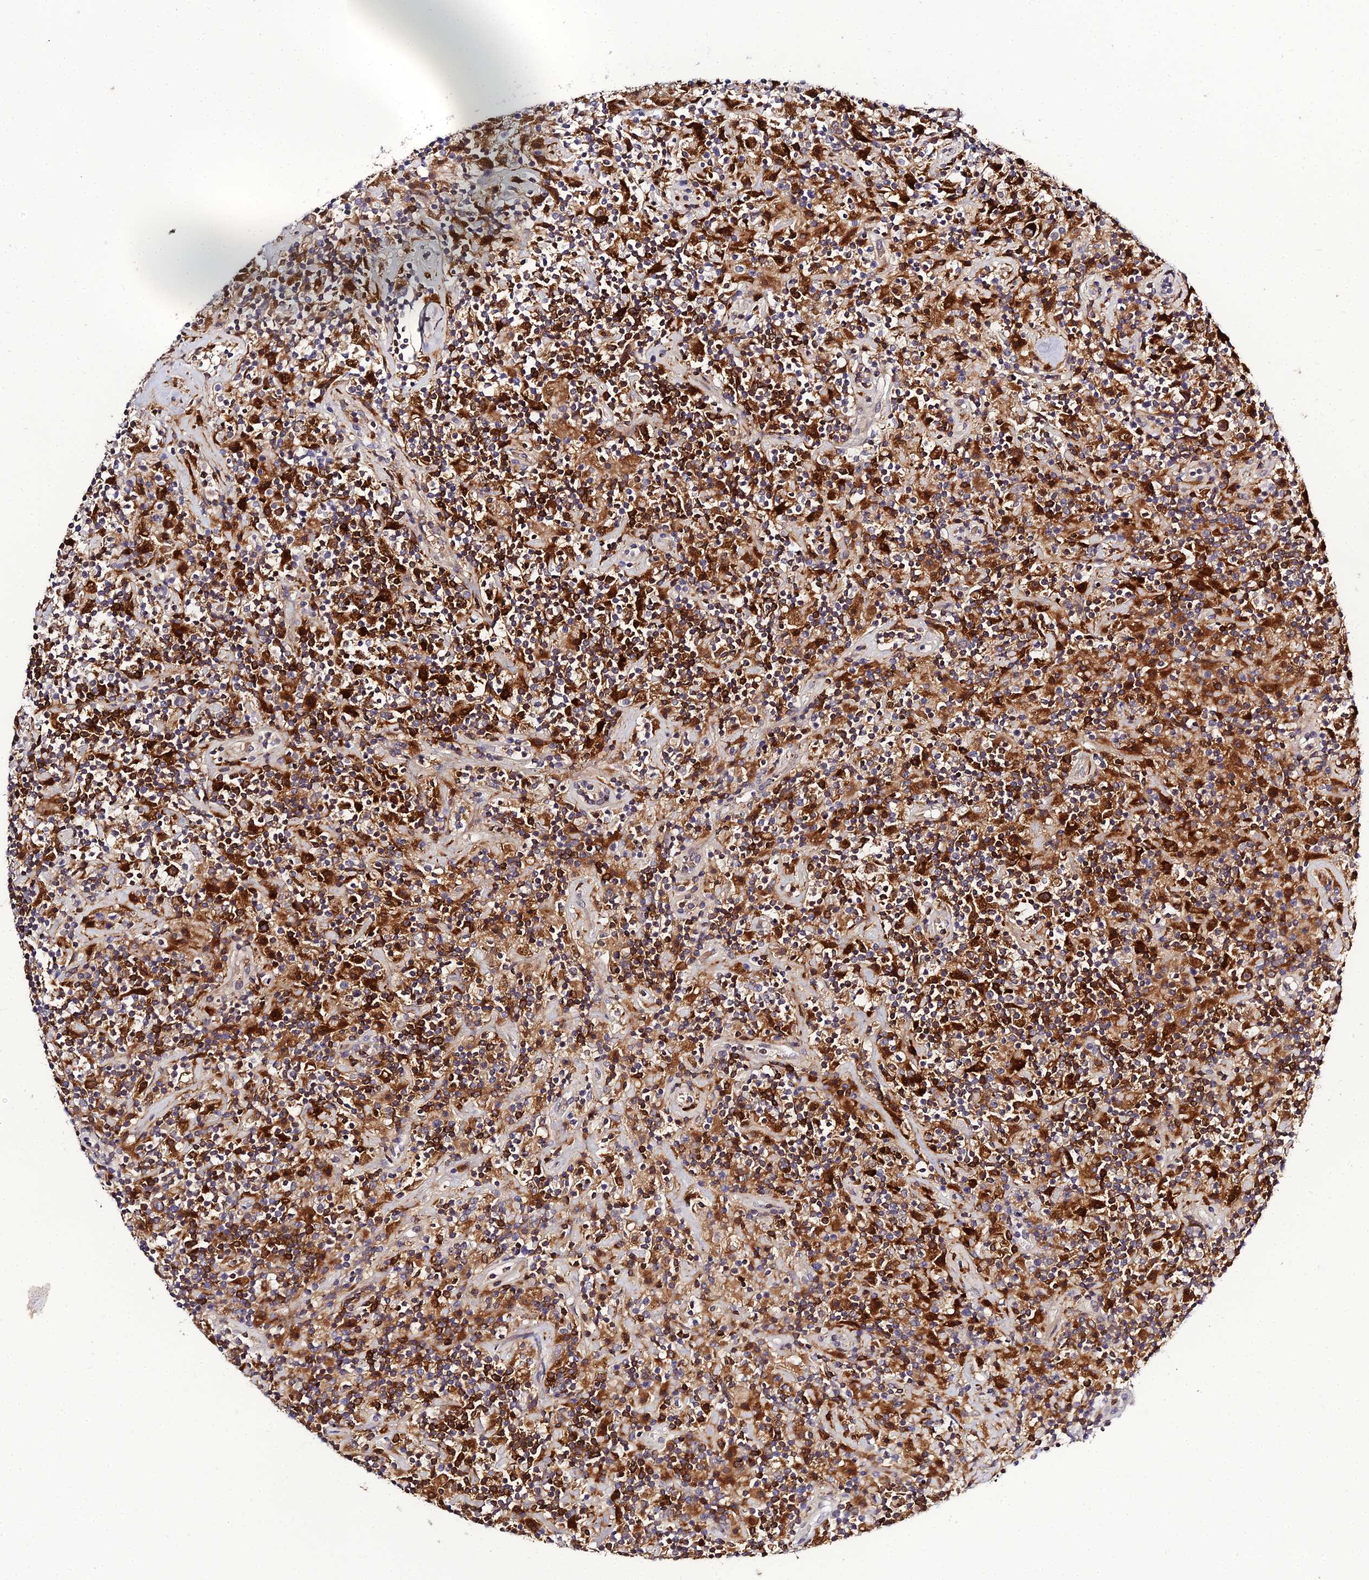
{"staining": {"intensity": "strong", "quantity": ">75%", "location": "cytoplasmic/membranous"}, "tissue": "lymphoma", "cell_type": "Tumor cells", "image_type": "cancer", "snomed": [{"axis": "morphology", "description": "Hodgkin's disease, NOS"}, {"axis": "topography", "description": "Lymph node"}], "caption": "Protein staining displays strong cytoplasmic/membranous positivity in approximately >75% of tumor cells in lymphoma. The protein of interest is shown in brown color, while the nuclei are stained blue.", "gene": "IL4I1", "patient": {"sex": "male", "age": 70}}